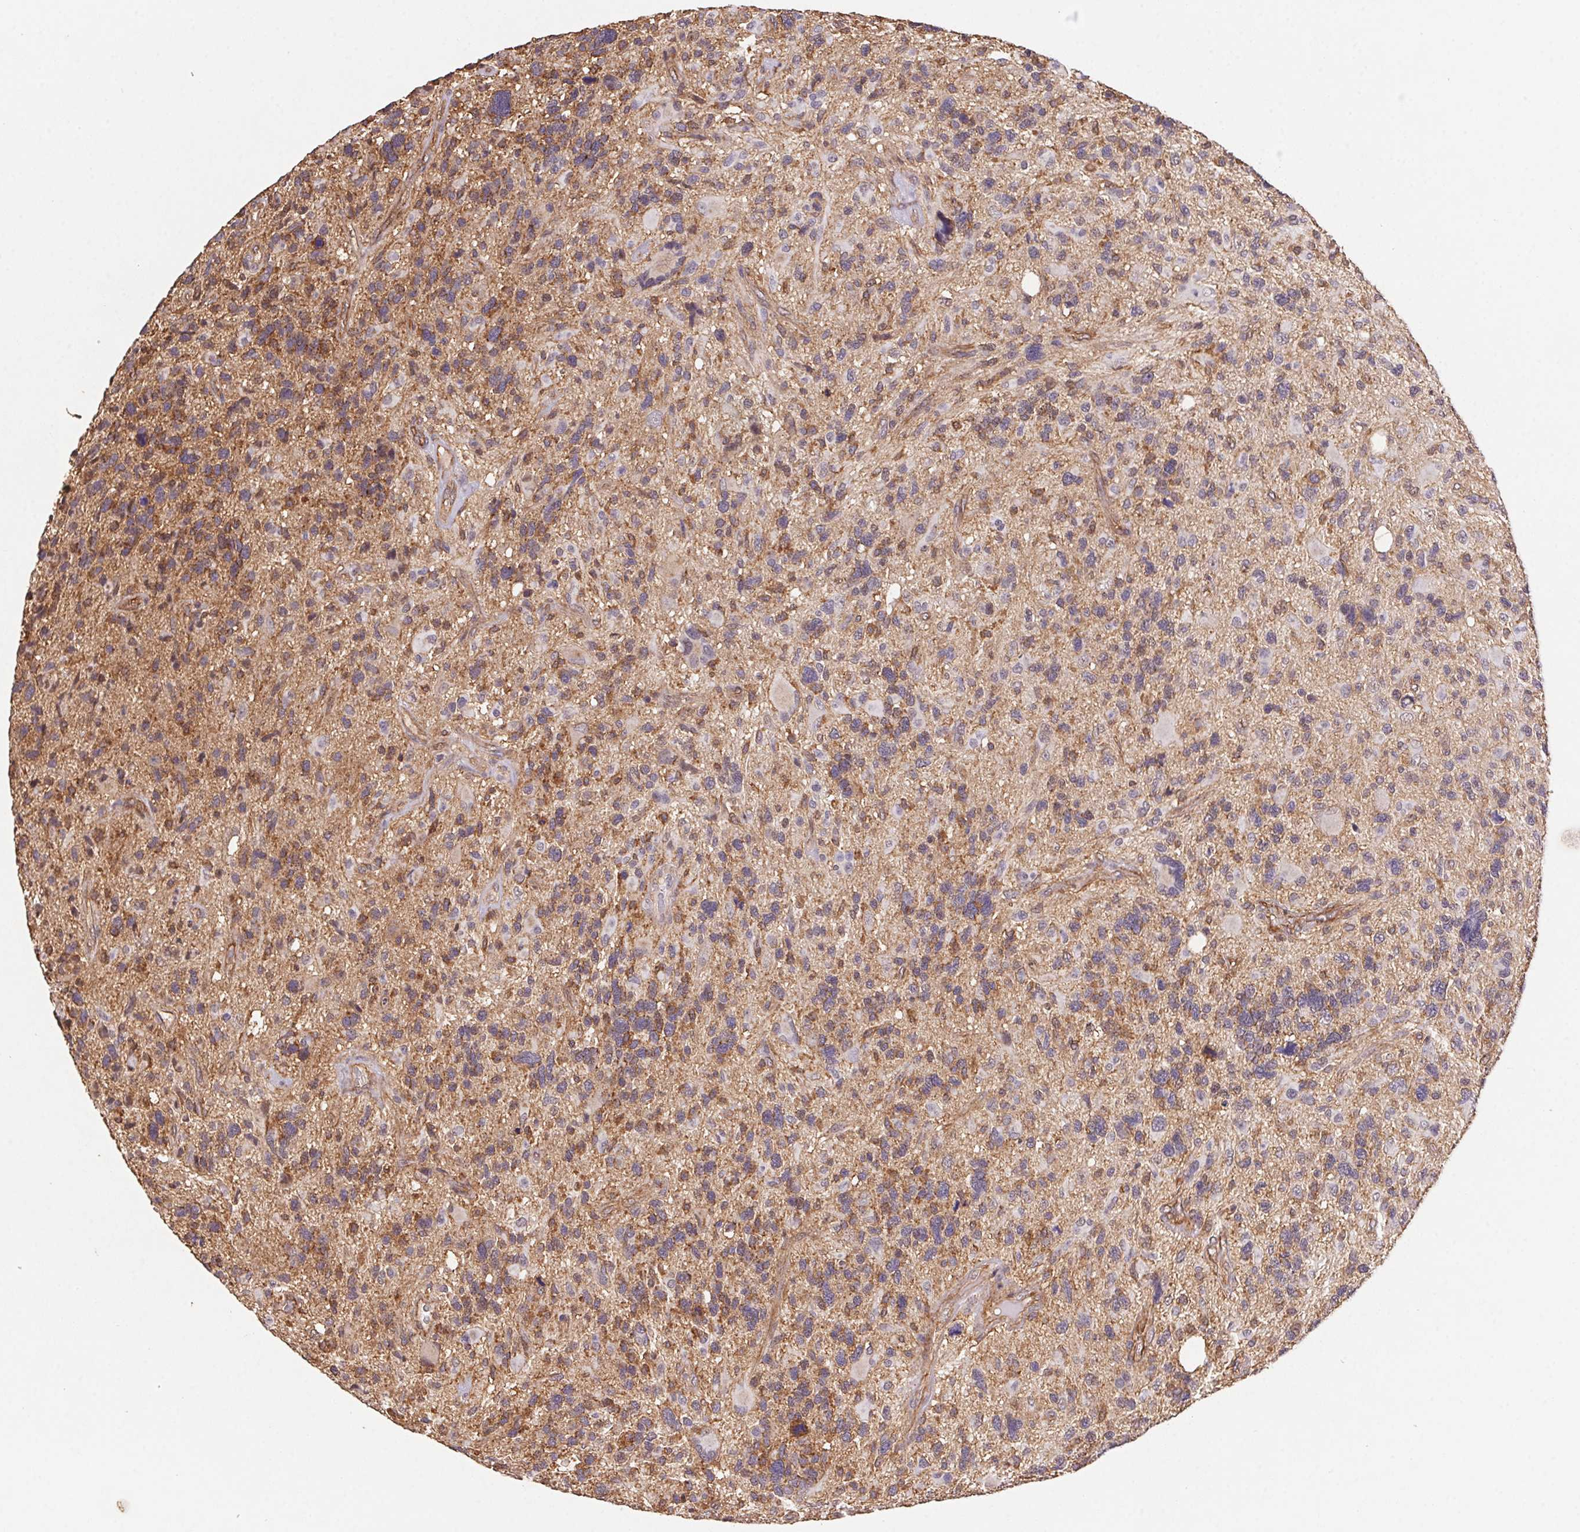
{"staining": {"intensity": "moderate", "quantity": "<25%", "location": "cytoplasmic/membranous"}, "tissue": "glioma", "cell_type": "Tumor cells", "image_type": "cancer", "snomed": [{"axis": "morphology", "description": "Glioma, malignant, High grade"}, {"axis": "topography", "description": "Brain"}], "caption": "Protein staining exhibits moderate cytoplasmic/membranous staining in approximately <25% of tumor cells in malignant glioma (high-grade). The staining was performed using DAB (3,3'-diaminobenzidine) to visualize the protein expression in brown, while the nuclei were stained in blue with hematoxylin (Magnification: 20x).", "gene": "SLC52A2", "patient": {"sex": "male", "age": 49}}